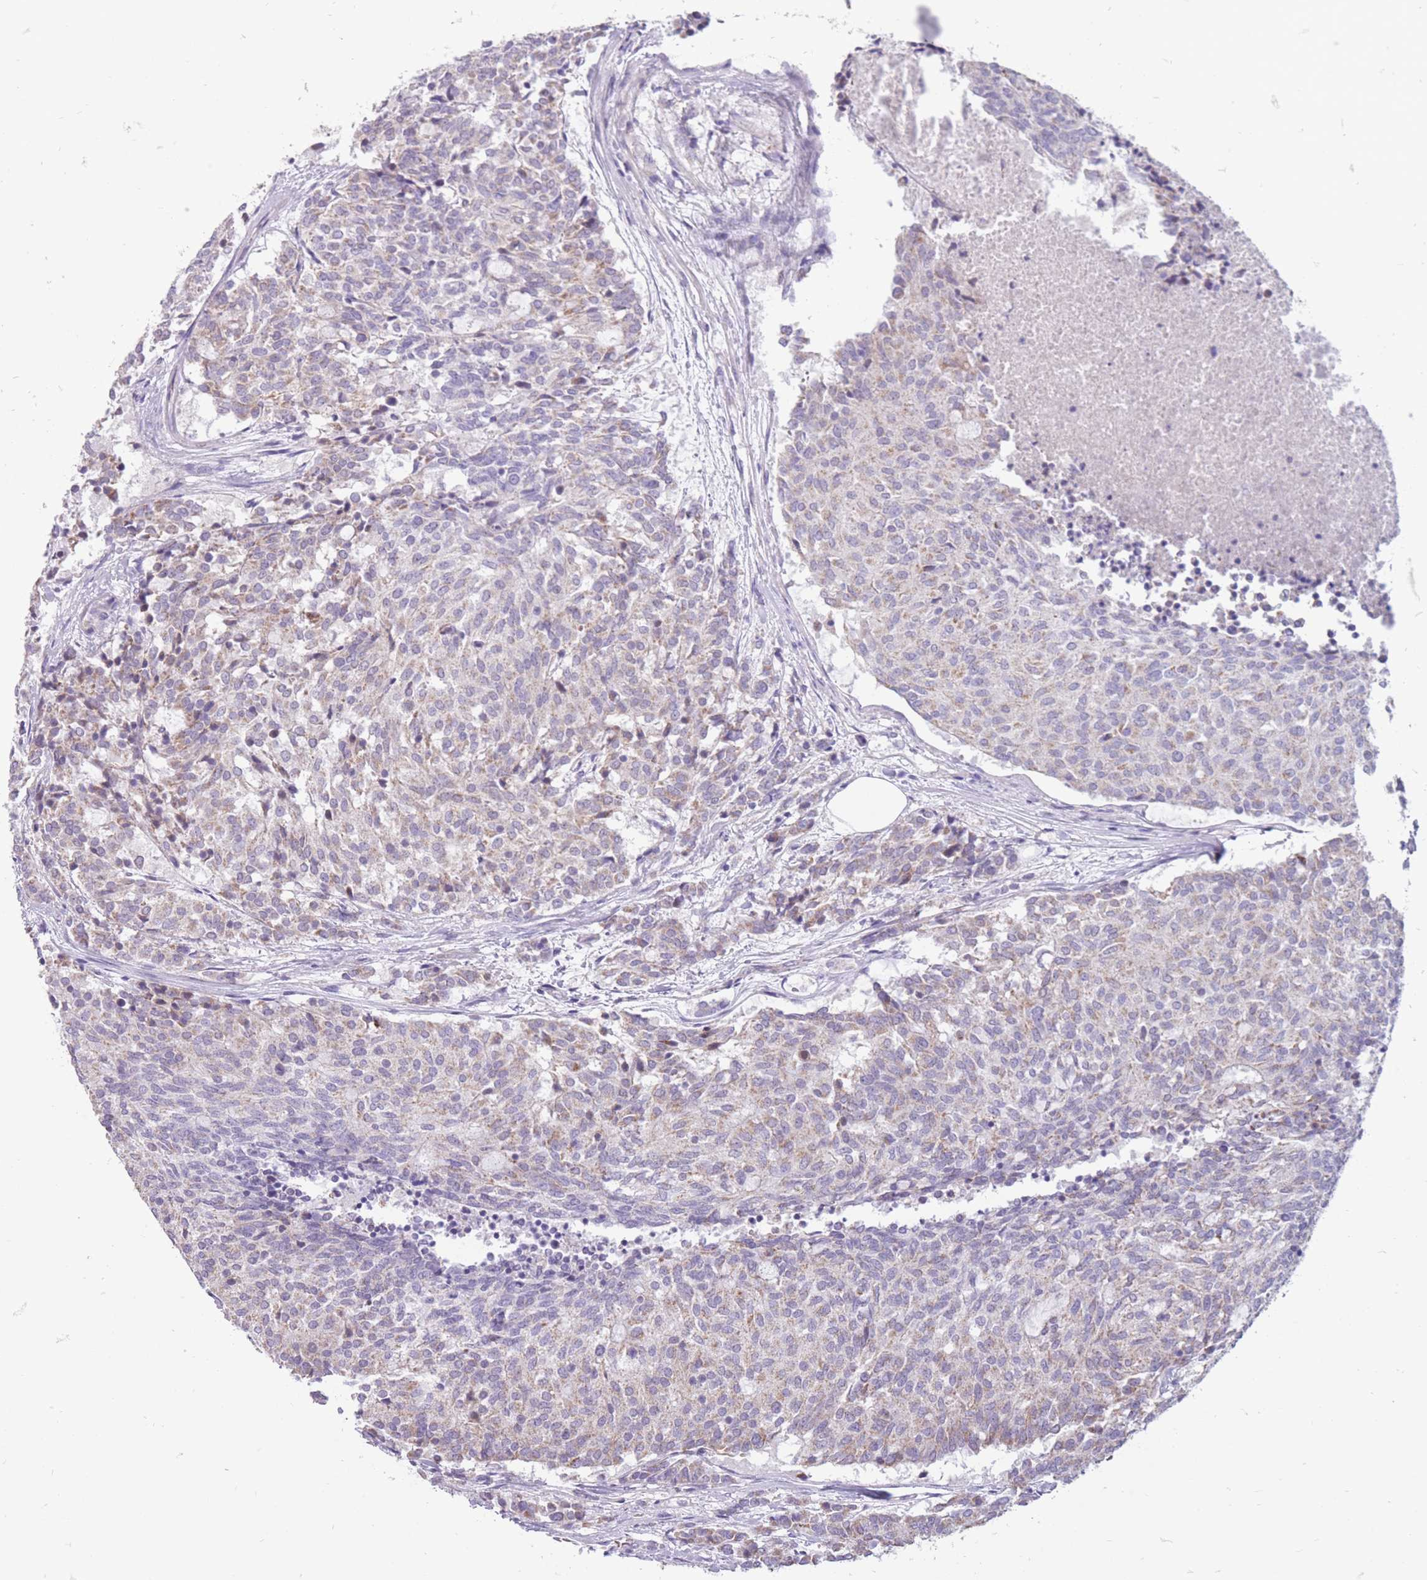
{"staining": {"intensity": "weak", "quantity": "<25%", "location": "cytoplasmic/membranous"}, "tissue": "carcinoid", "cell_type": "Tumor cells", "image_type": "cancer", "snomed": [{"axis": "morphology", "description": "Carcinoid, malignant, NOS"}, {"axis": "topography", "description": "Pancreas"}], "caption": "The immunohistochemistry image has no significant expression in tumor cells of carcinoid tissue.", "gene": "ERICH4", "patient": {"sex": "female", "age": 54}}